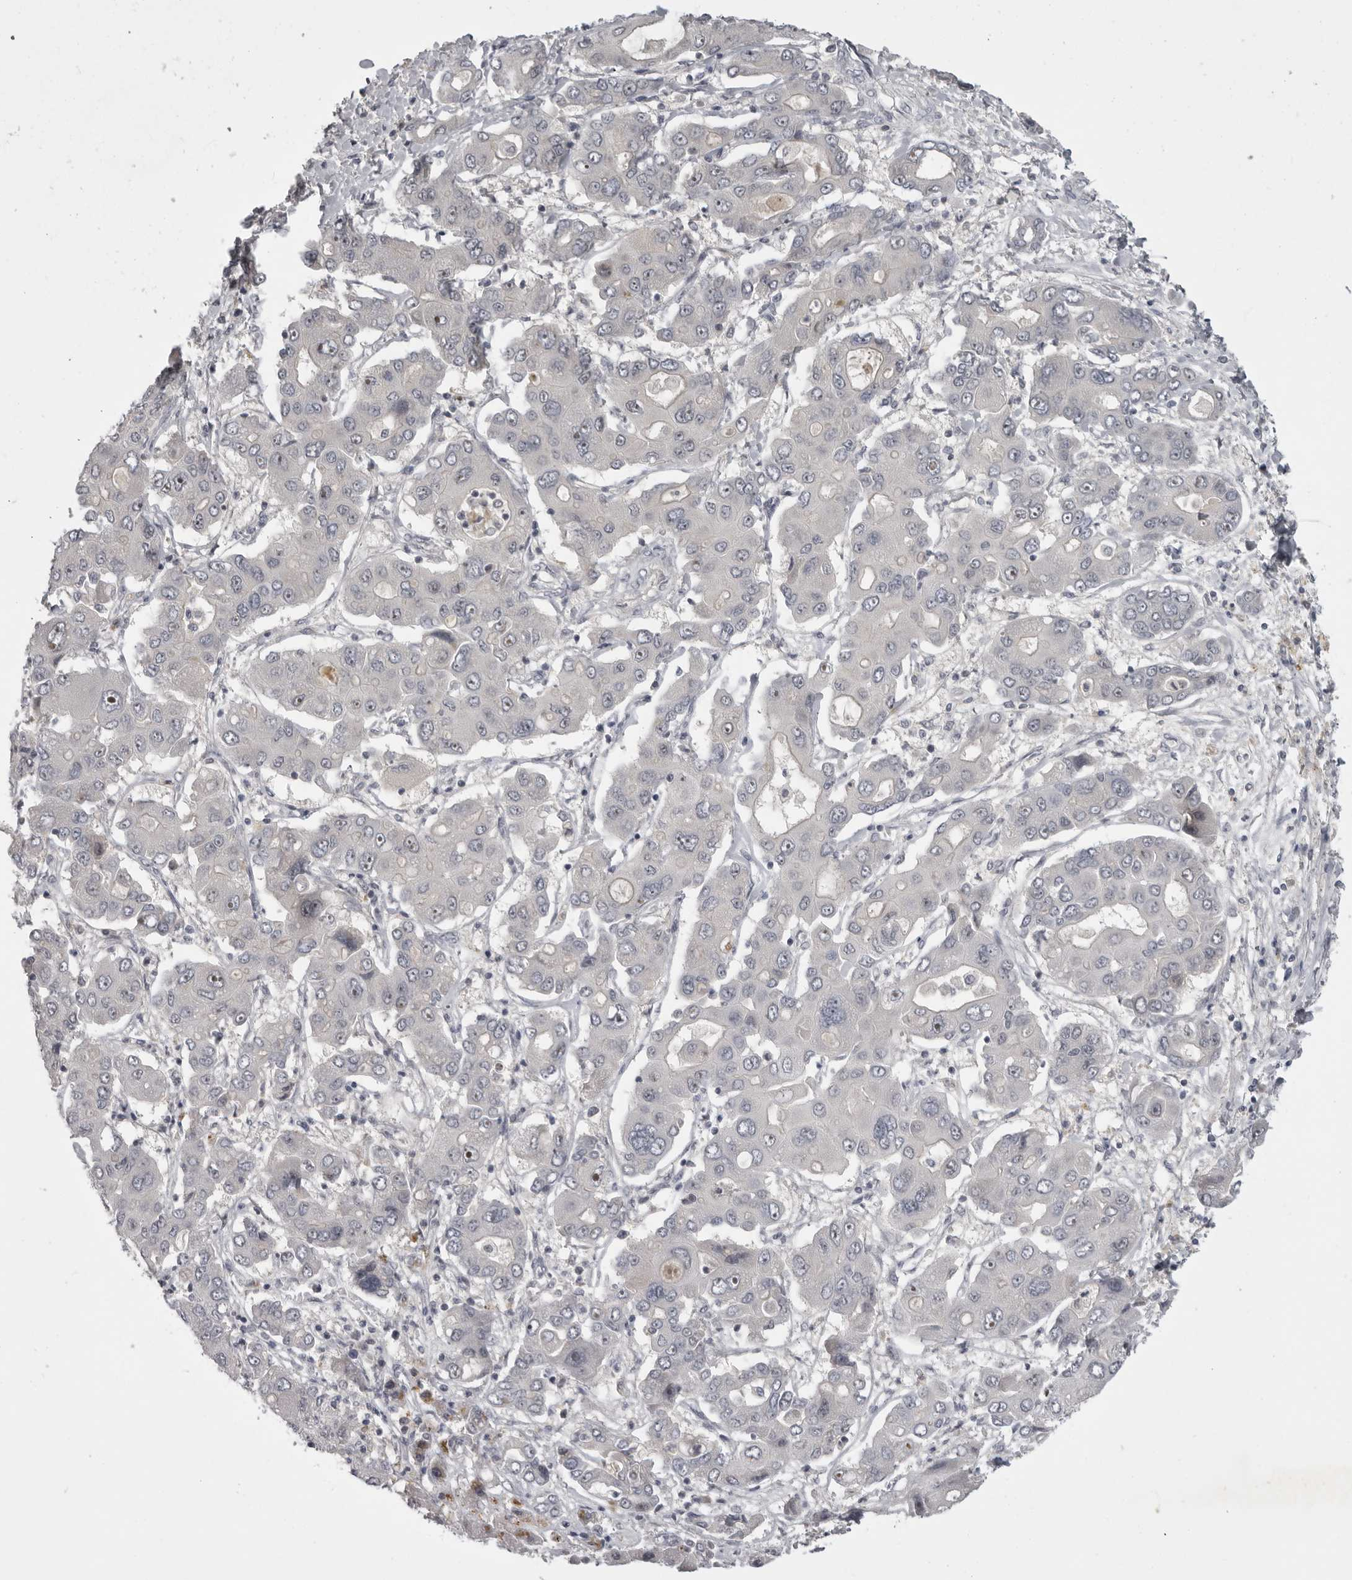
{"staining": {"intensity": "negative", "quantity": "none", "location": "none"}, "tissue": "liver cancer", "cell_type": "Tumor cells", "image_type": "cancer", "snomed": [{"axis": "morphology", "description": "Cholangiocarcinoma"}, {"axis": "topography", "description": "Liver"}], "caption": "Protein analysis of liver cancer reveals no significant expression in tumor cells. The staining was performed using DAB (3,3'-diaminobenzidine) to visualize the protein expression in brown, while the nuclei were stained in blue with hematoxylin (Magnification: 20x).", "gene": "MRTO4", "patient": {"sex": "male", "age": 67}}